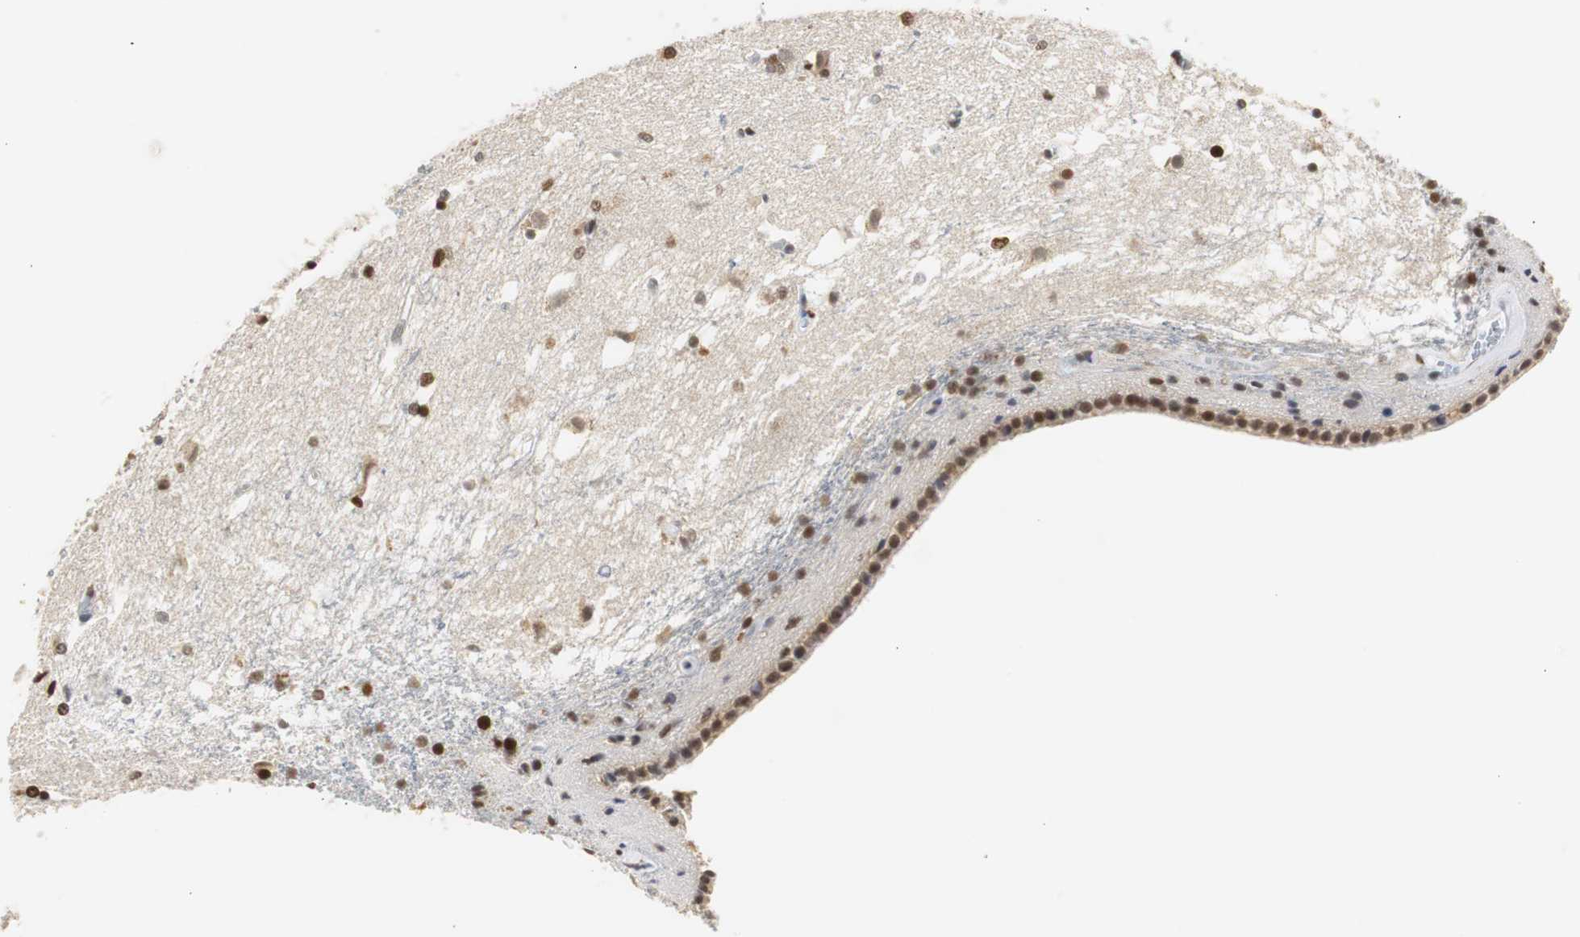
{"staining": {"intensity": "strong", "quantity": ">75%", "location": "nuclear"}, "tissue": "caudate", "cell_type": "Glial cells", "image_type": "normal", "snomed": [{"axis": "morphology", "description": "Normal tissue, NOS"}, {"axis": "topography", "description": "Lateral ventricle wall"}], "caption": "Glial cells show strong nuclear staining in approximately >75% of cells in unremarkable caudate.", "gene": "ZFC3H1", "patient": {"sex": "female", "age": 19}}